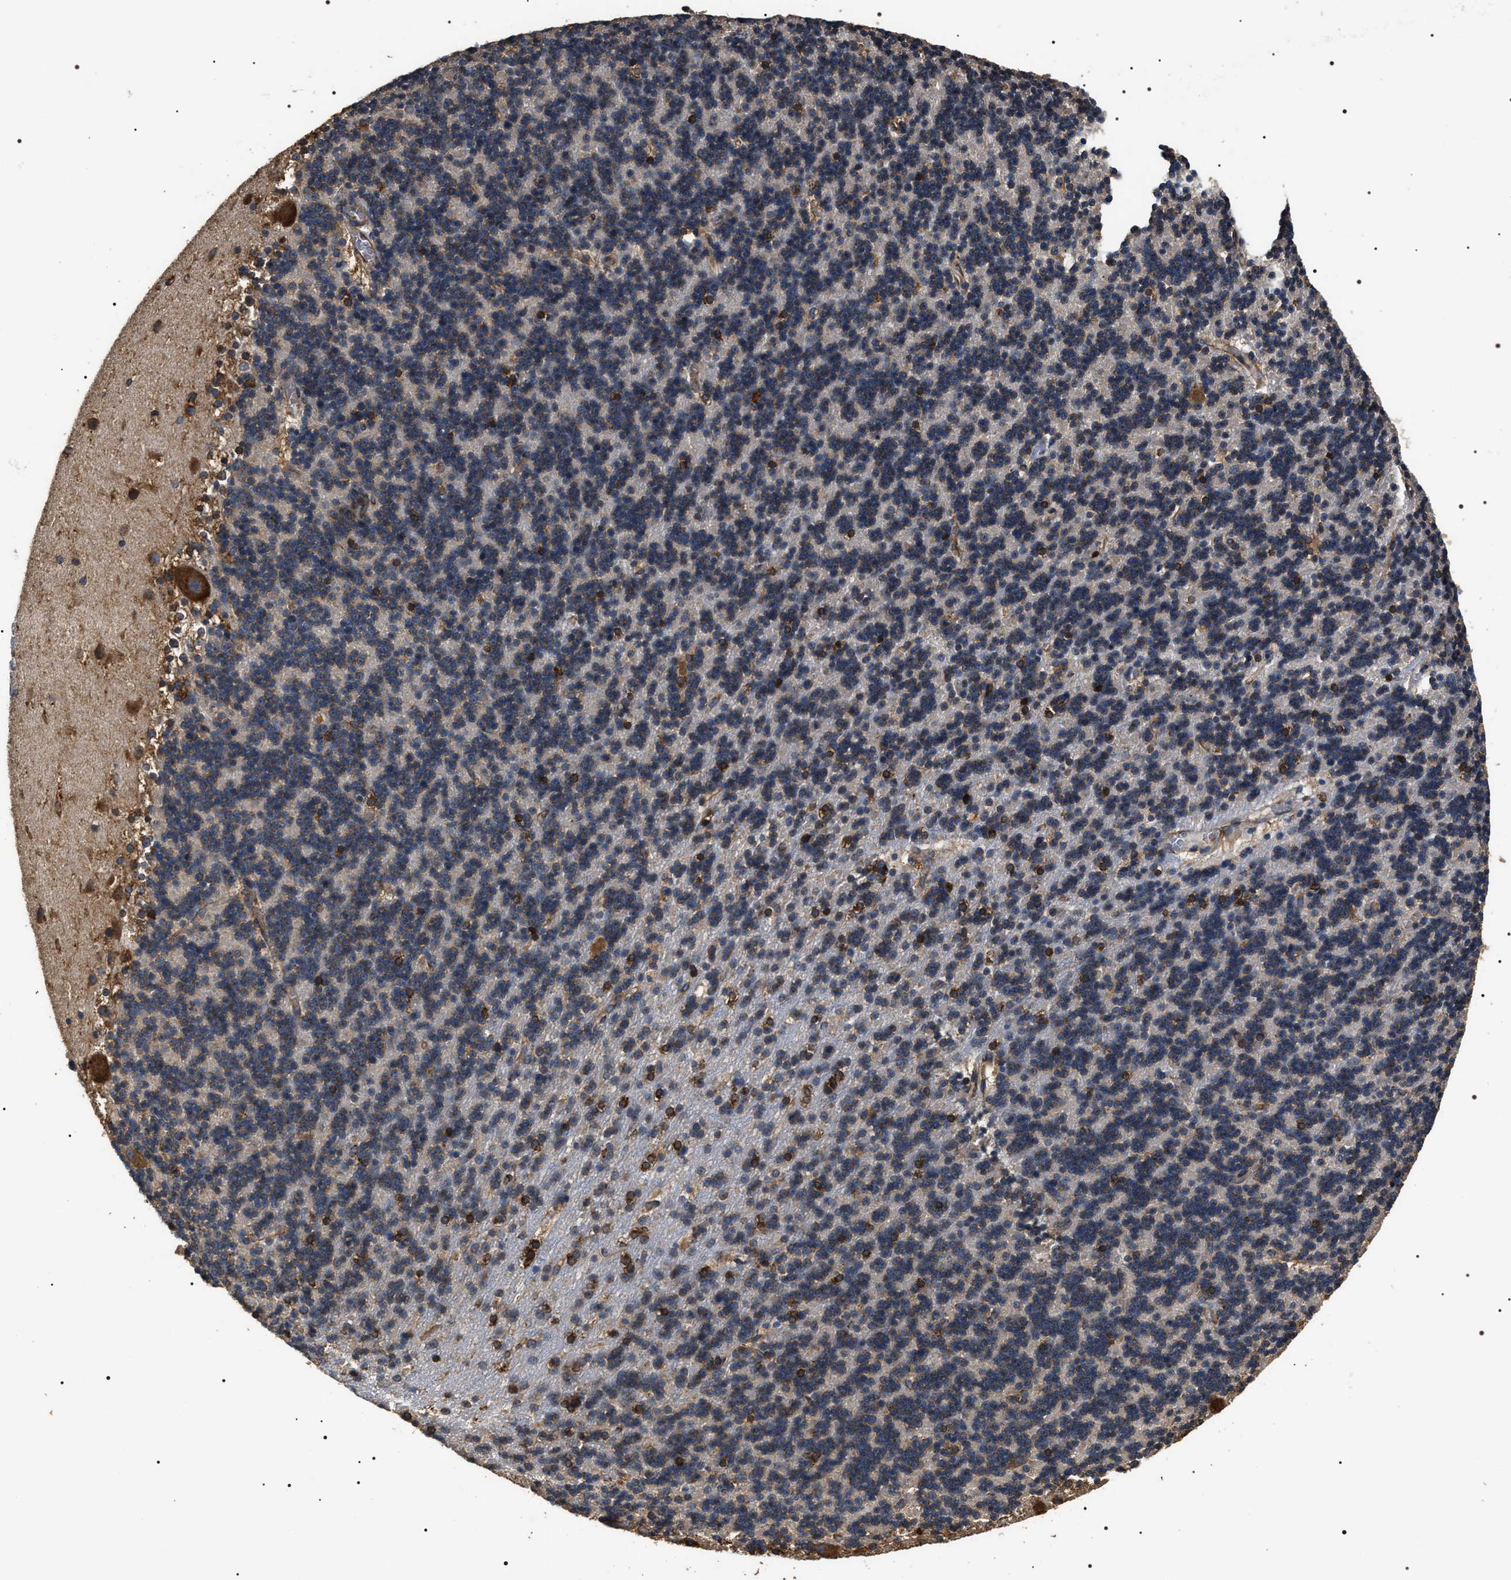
{"staining": {"intensity": "strong", "quantity": "<25%", "location": "cytoplasmic/membranous"}, "tissue": "cerebellum", "cell_type": "Cells in granular layer", "image_type": "normal", "snomed": [{"axis": "morphology", "description": "Normal tissue, NOS"}, {"axis": "topography", "description": "Cerebellum"}], "caption": "Normal cerebellum was stained to show a protein in brown. There is medium levels of strong cytoplasmic/membranous expression in about <25% of cells in granular layer.", "gene": "KTN1", "patient": {"sex": "male", "age": 45}}